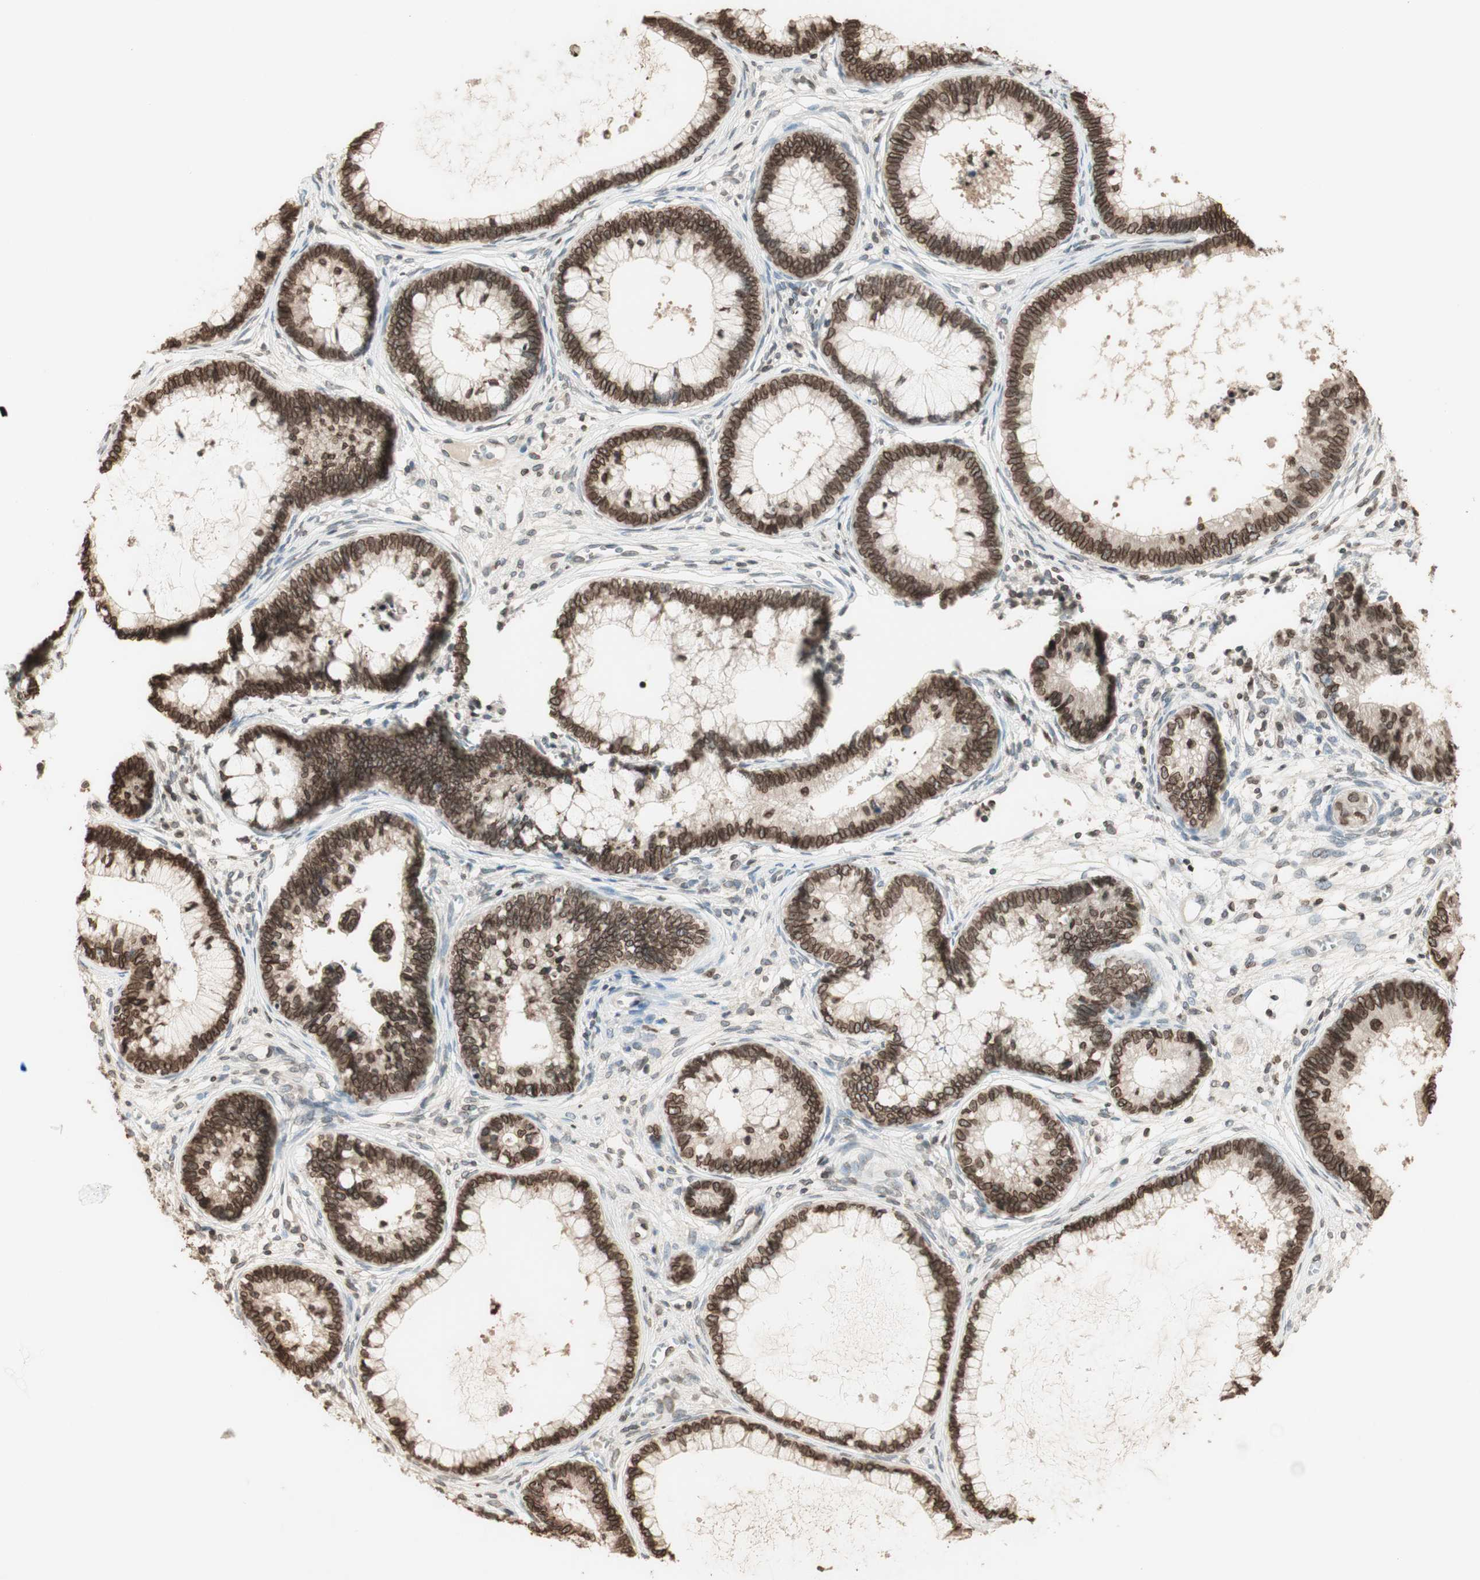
{"staining": {"intensity": "moderate", "quantity": ">75%", "location": "cytoplasmic/membranous,nuclear"}, "tissue": "cervical cancer", "cell_type": "Tumor cells", "image_type": "cancer", "snomed": [{"axis": "morphology", "description": "Adenocarcinoma, NOS"}, {"axis": "topography", "description": "Cervix"}], "caption": "IHC image of neoplastic tissue: adenocarcinoma (cervical) stained using immunohistochemistry exhibits medium levels of moderate protein expression localized specifically in the cytoplasmic/membranous and nuclear of tumor cells, appearing as a cytoplasmic/membranous and nuclear brown color.", "gene": "TMPO", "patient": {"sex": "female", "age": 44}}